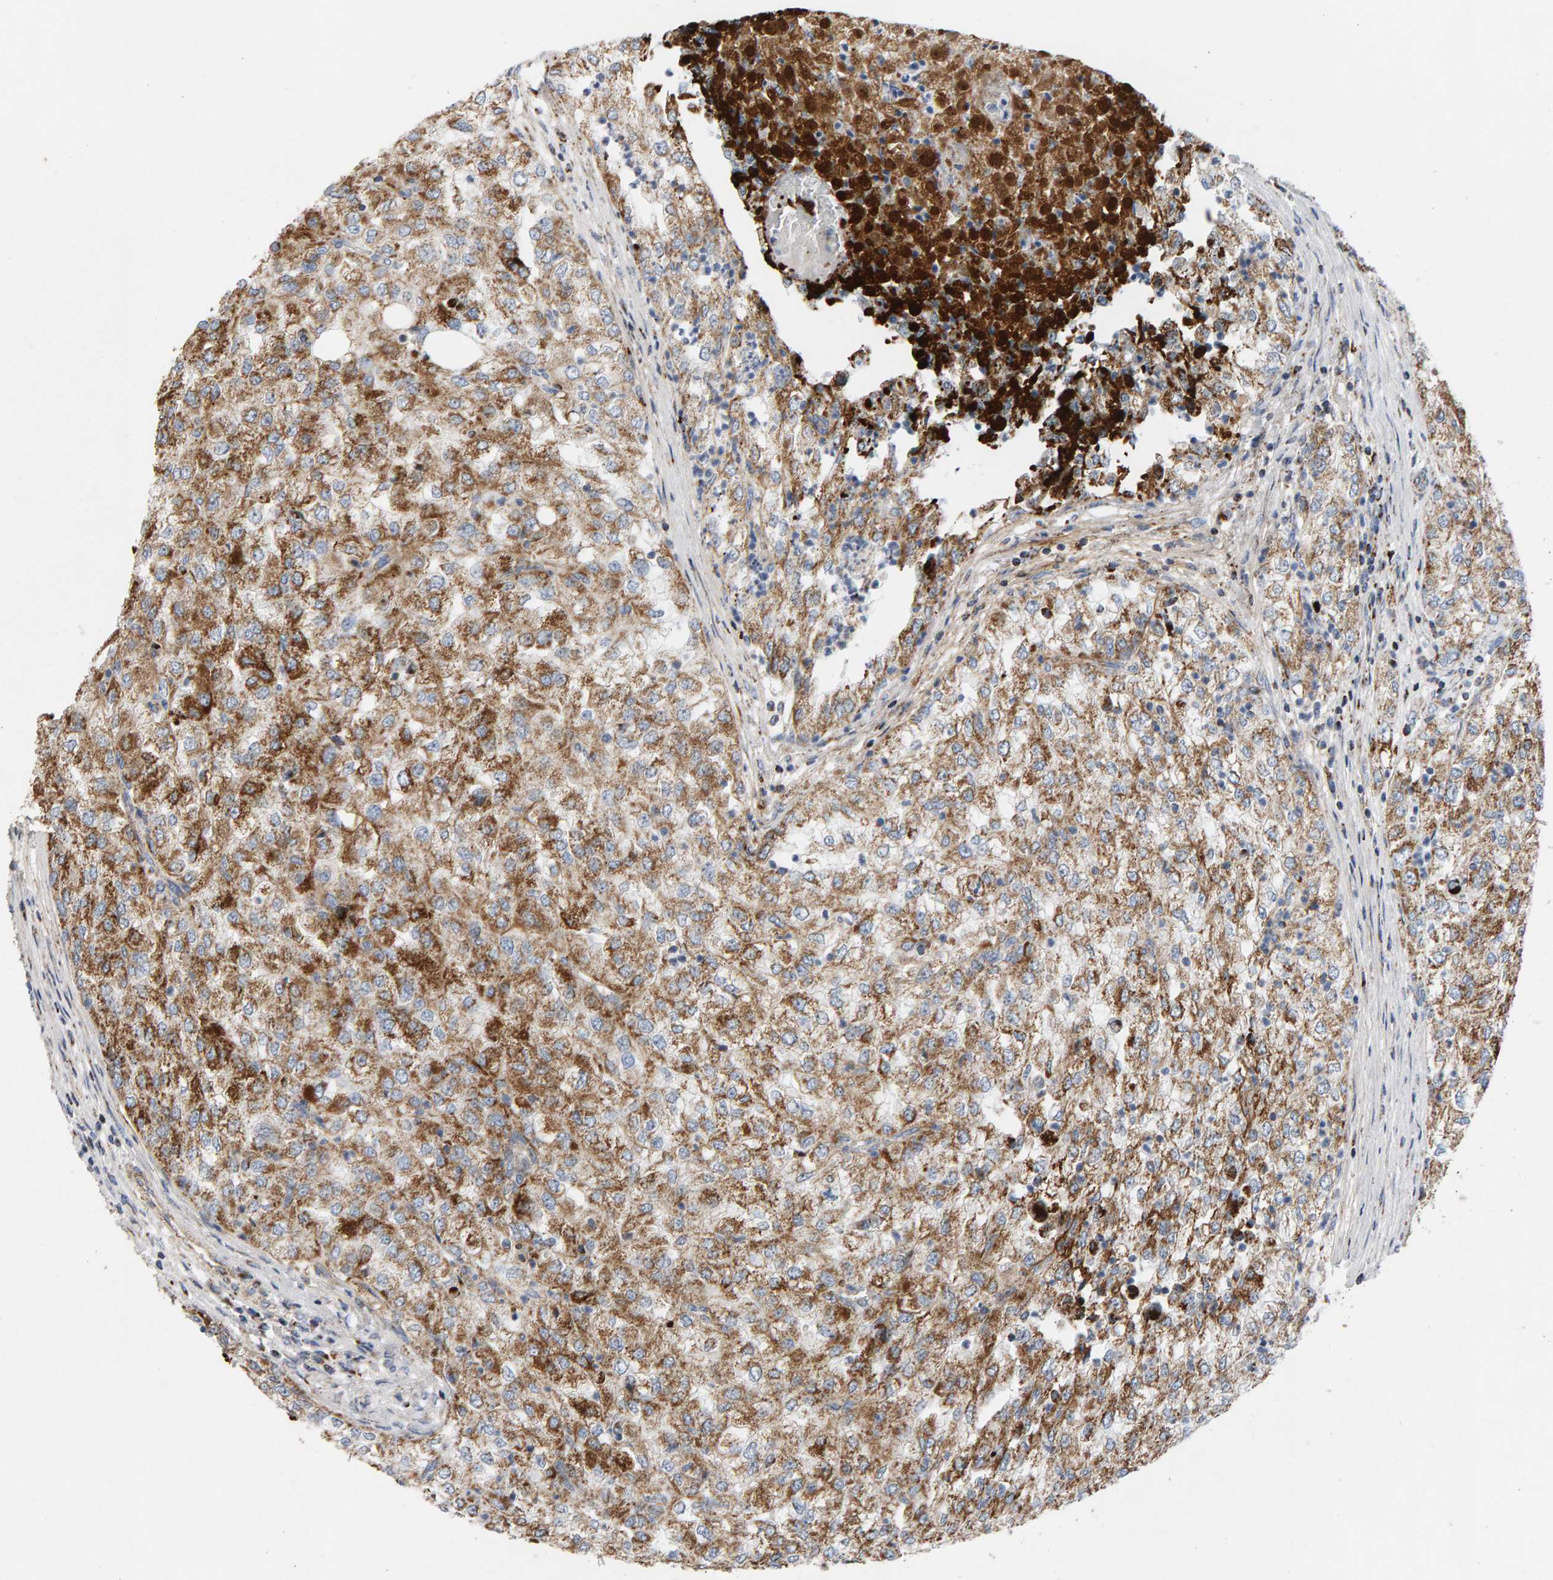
{"staining": {"intensity": "strong", "quantity": ">75%", "location": "cytoplasmic/membranous"}, "tissue": "renal cancer", "cell_type": "Tumor cells", "image_type": "cancer", "snomed": [{"axis": "morphology", "description": "Adenocarcinoma, NOS"}, {"axis": "topography", "description": "Kidney"}], "caption": "An immunohistochemistry histopathology image of tumor tissue is shown. Protein staining in brown highlights strong cytoplasmic/membranous positivity in renal cancer within tumor cells.", "gene": "GGTA1", "patient": {"sex": "female", "age": 54}}